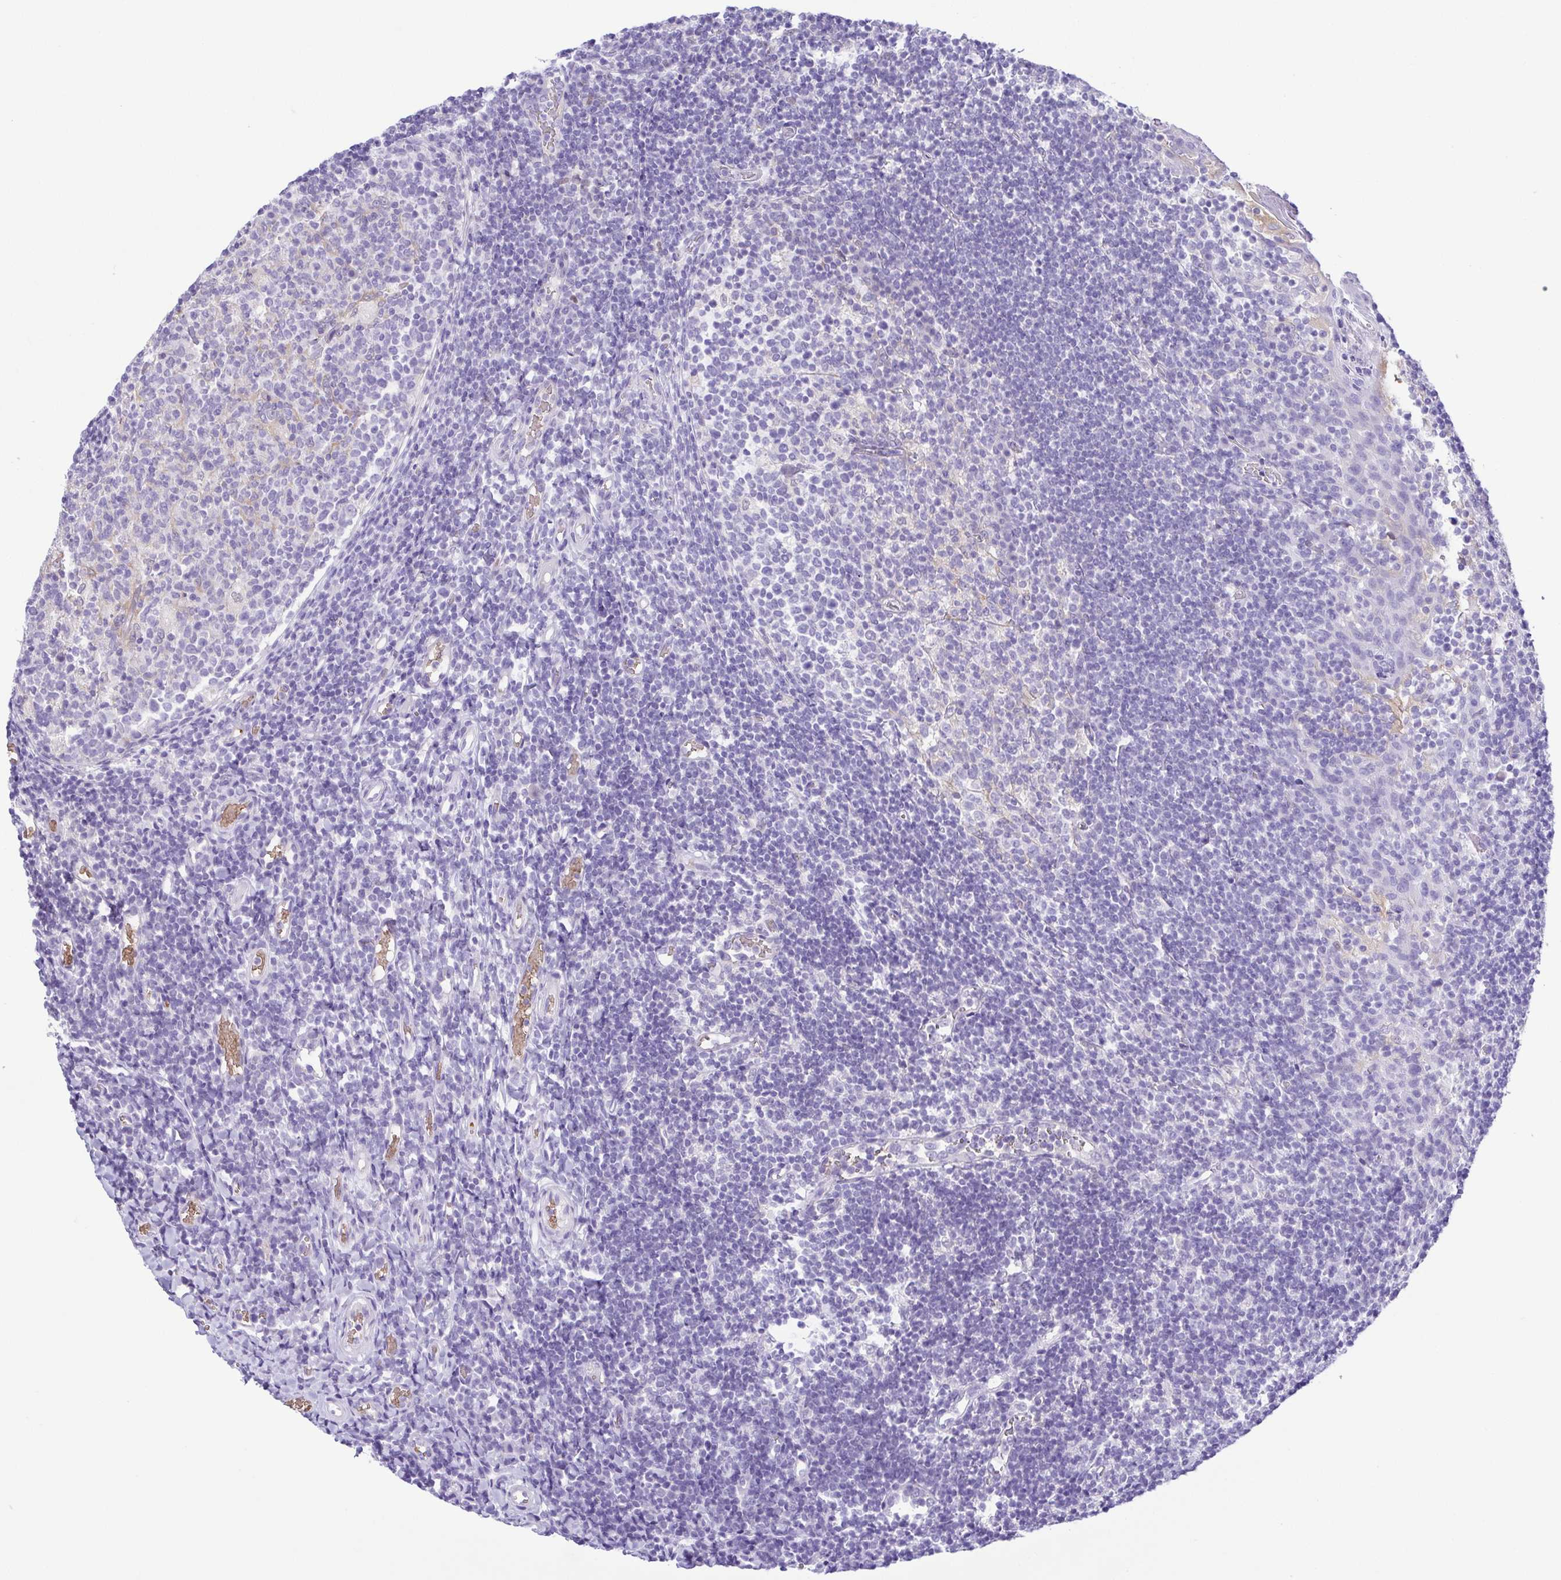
{"staining": {"intensity": "negative", "quantity": "none", "location": "none"}, "tissue": "tonsil", "cell_type": "Germinal center cells", "image_type": "normal", "snomed": [{"axis": "morphology", "description": "Normal tissue, NOS"}, {"axis": "topography", "description": "Tonsil"}], "caption": "Immunohistochemistry (IHC) histopathology image of normal tonsil: human tonsil stained with DAB (3,3'-diaminobenzidine) reveals no significant protein staining in germinal center cells.", "gene": "EPB42", "patient": {"sex": "female", "age": 10}}